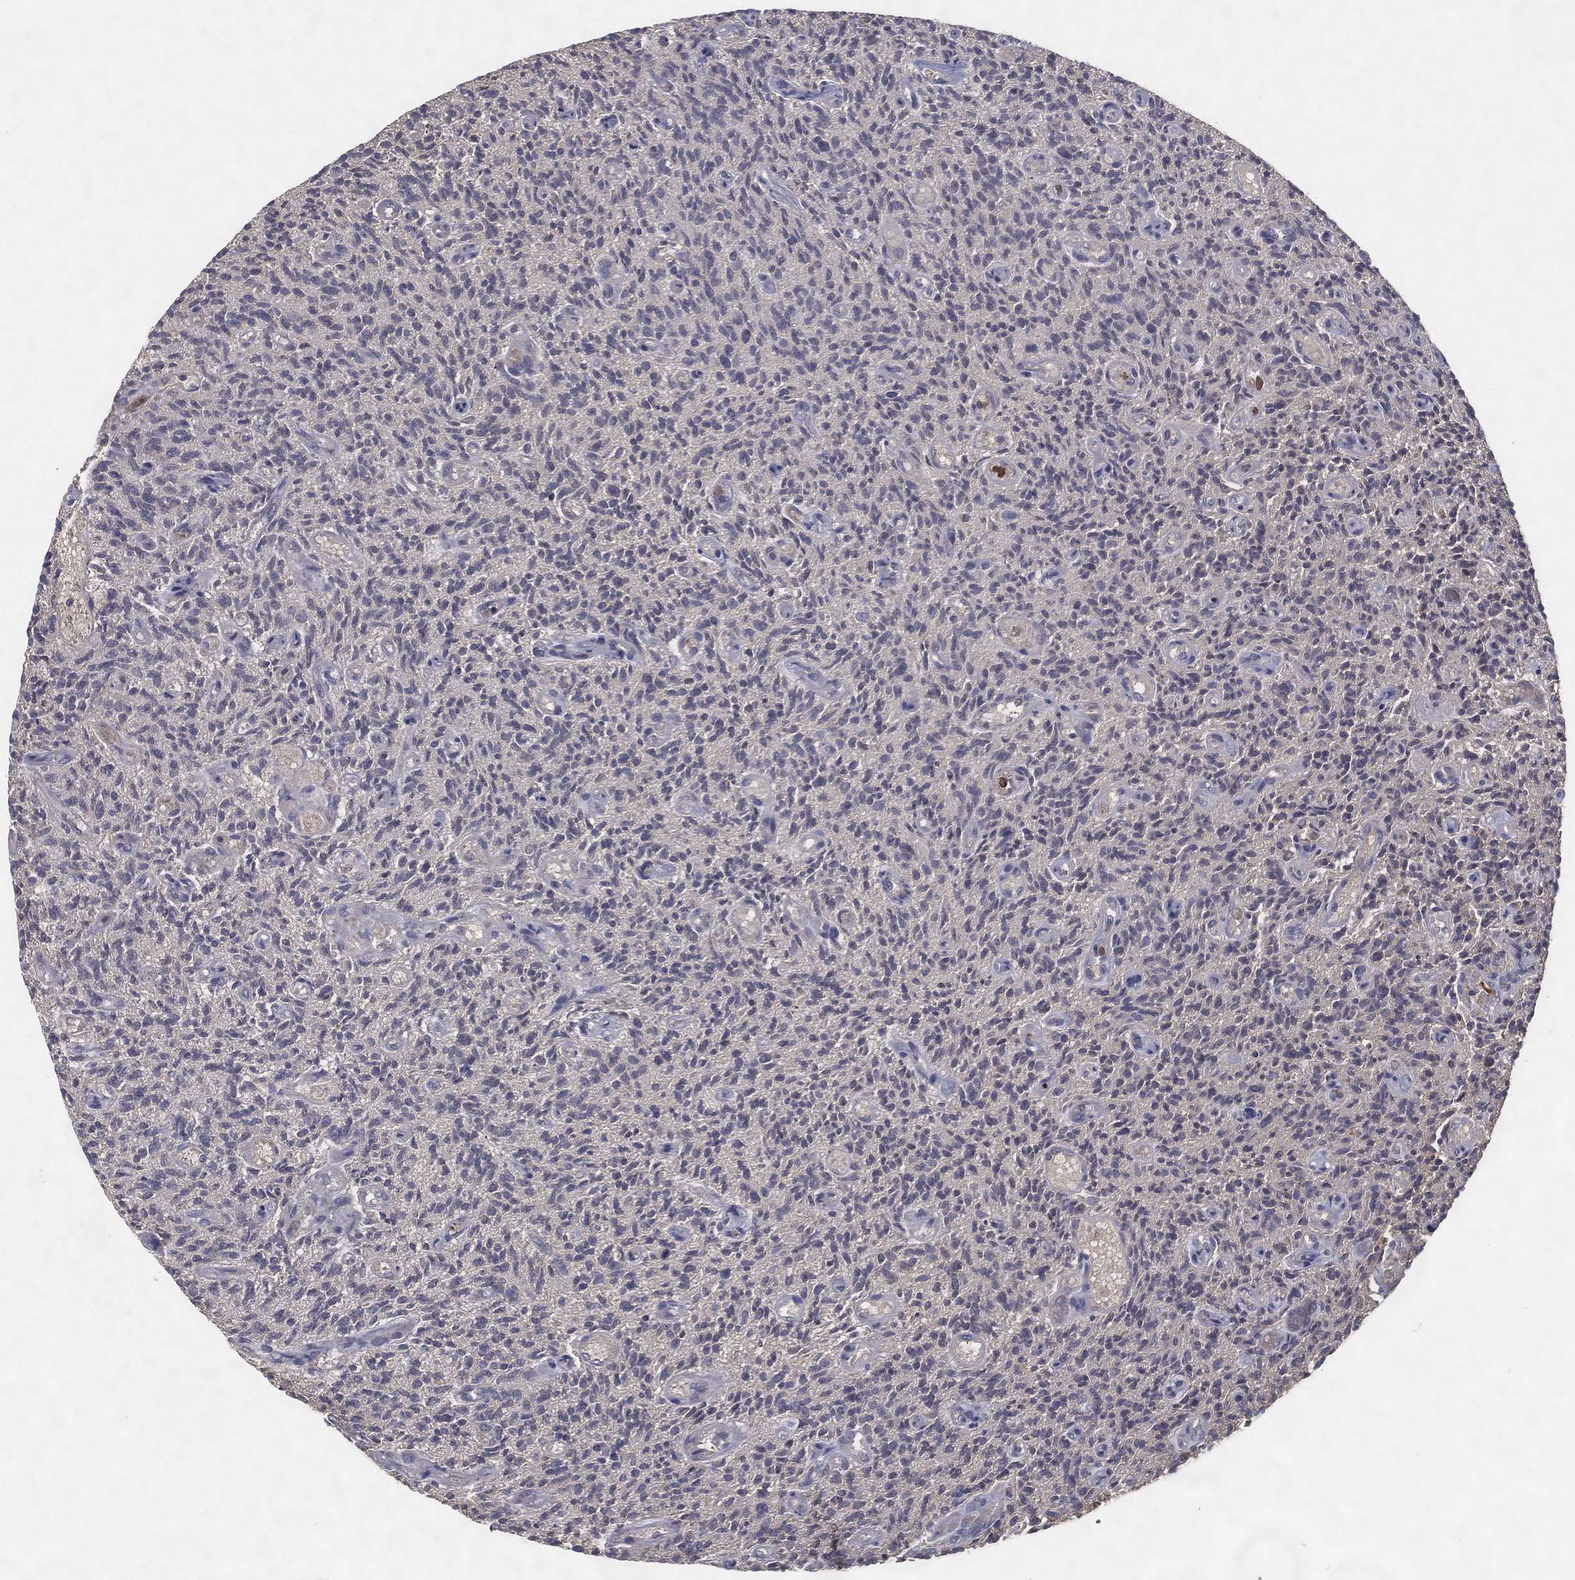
{"staining": {"intensity": "negative", "quantity": "none", "location": "none"}, "tissue": "glioma", "cell_type": "Tumor cells", "image_type": "cancer", "snomed": [{"axis": "morphology", "description": "Glioma, malignant, High grade"}, {"axis": "topography", "description": "Brain"}], "caption": "This is an IHC photomicrograph of malignant glioma (high-grade). There is no positivity in tumor cells.", "gene": "MT-ND1", "patient": {"sex": "male", "age": 64}}